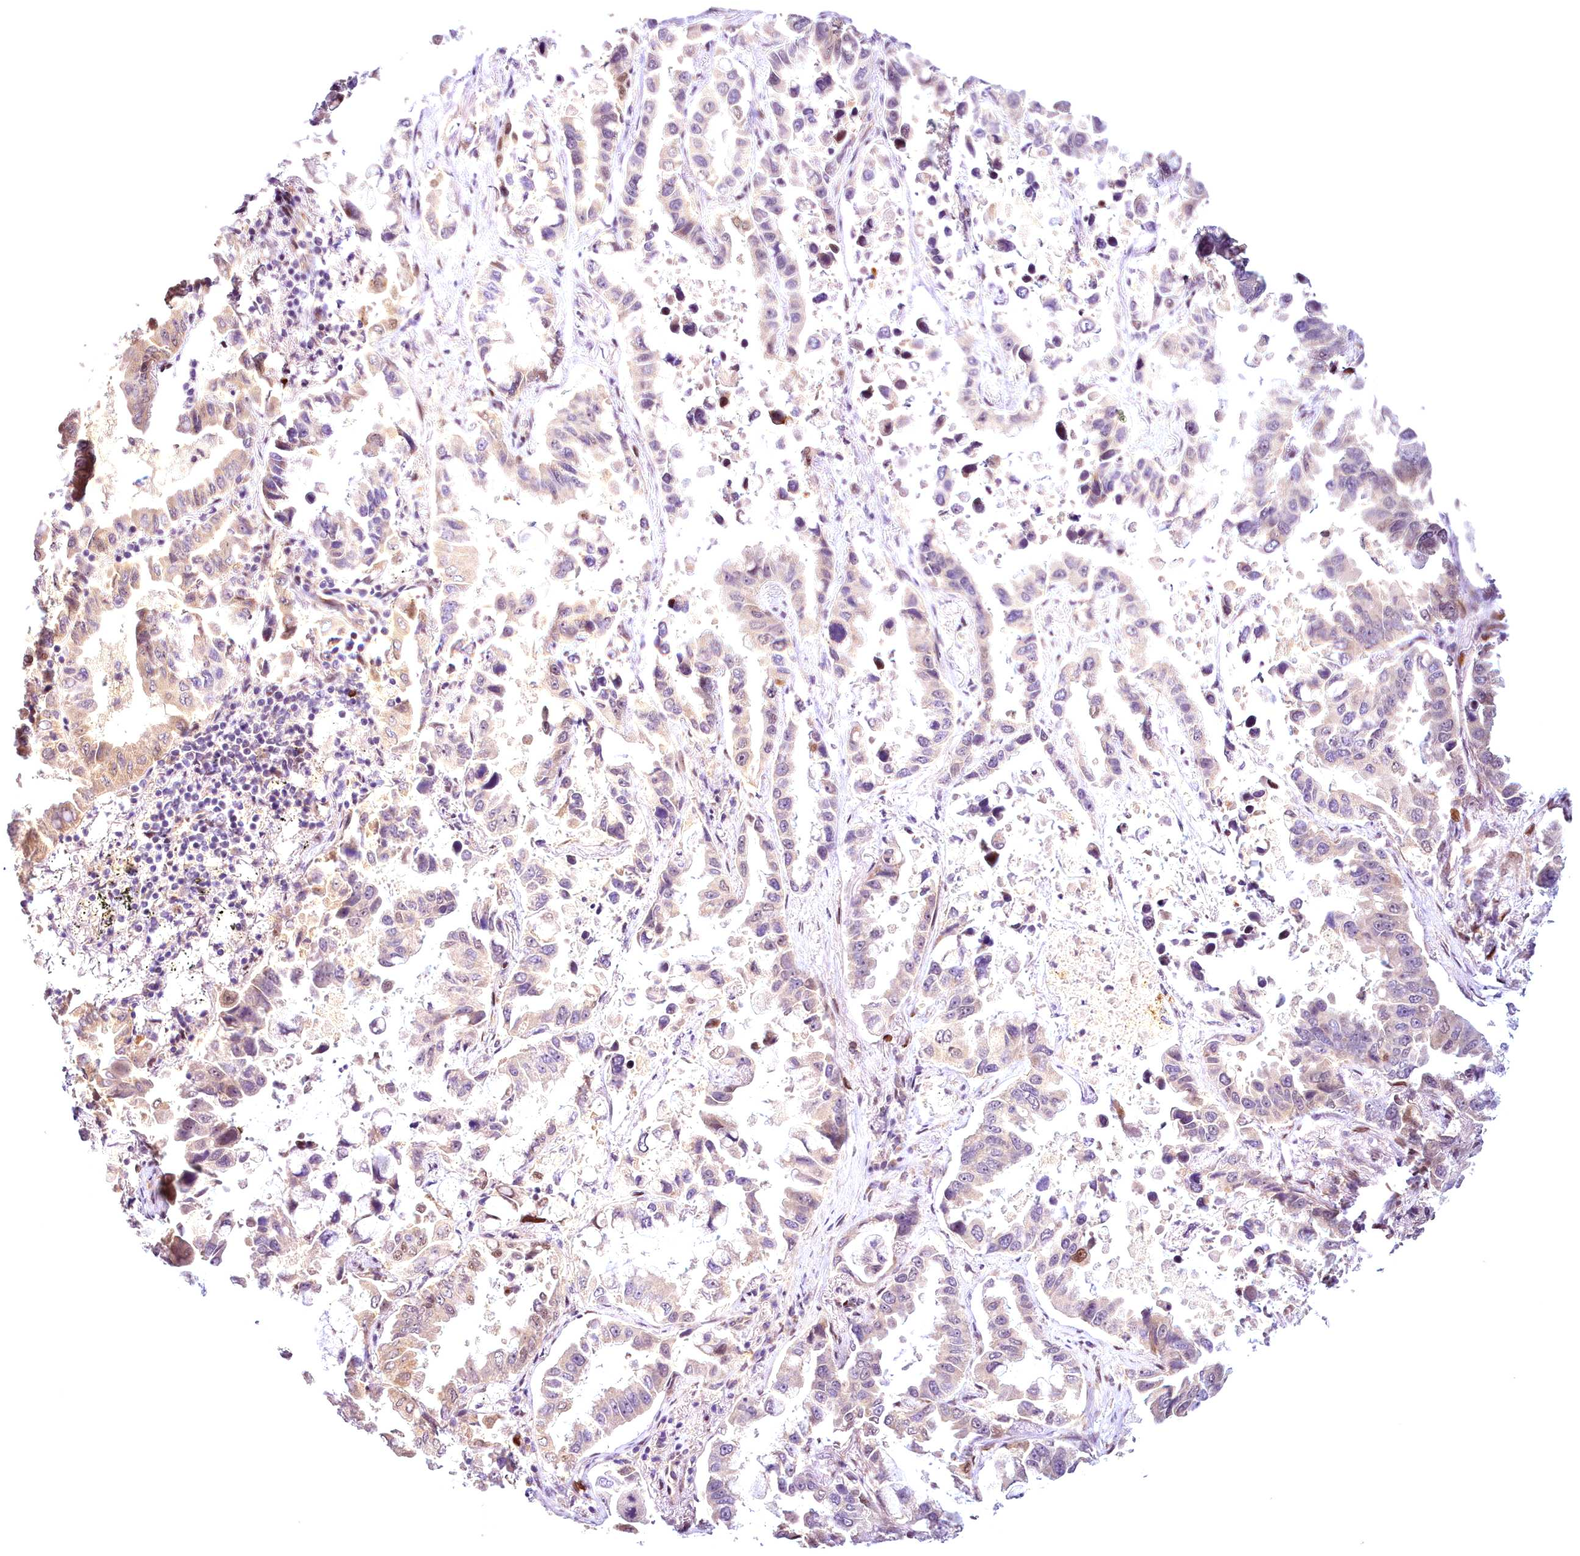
{"staining": {"intensity": "weak", "quantity": "<25%", "location": "nuclear"}, "tissue": "lung cancer", "cell_type": "Tumor cells", "image_type": "cancer", "snomed": [{"axis": "morphology", "description": "Adenocarcinoma, NOS"}, {"axis": "topography", "description": "Lung"}], "caption": "Micrograph shows no protein expression in tumor cells of adenocarcinoma (lung) tissue.", "gene": "AP1M1", "patient": {"sex": "male", "age": 64}}